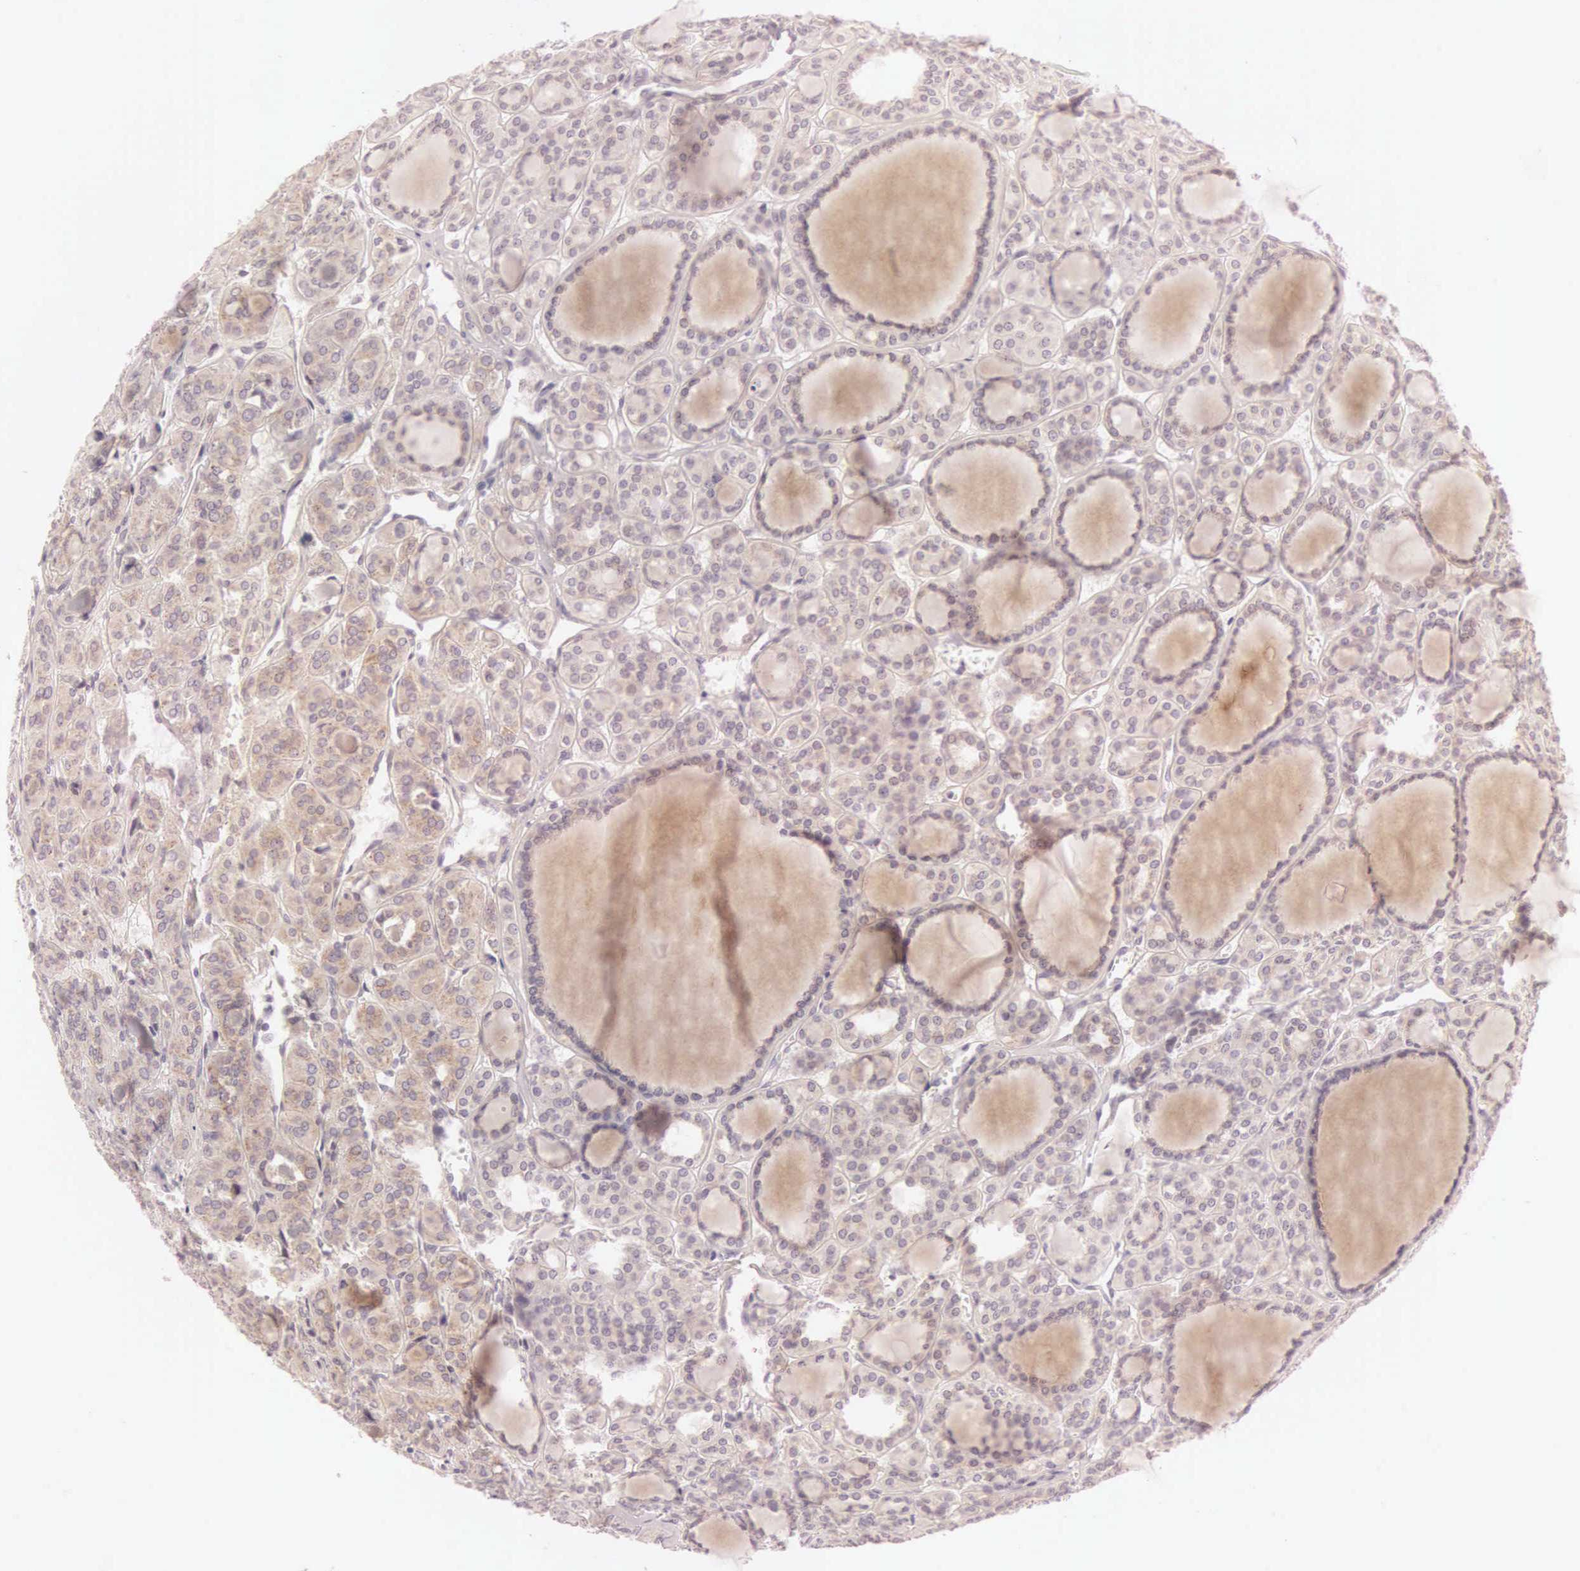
{"staining": {"intensity": "weak", "quantity": ">75%", "location": "cytoplasmic/membranous"}, "tissue": "thyroid cancer", "cell_type": "Tumor cells", "image_type": "cancer", "snomed": [{"axis": "morphology", "description": "Follicular adenoma carcinoma, NOS"}, {"axis": "topography", "description": "Thyroid gland"}], "caption": "The immunohistochemical stain labels weak cytoplasmic/membranous positivity in tumor cells of thyroid cancer (follicular adenoma carcinoma) tissue. The staining was performed using DAB, with brown indicating positive protein expression. Nuclei are stained blue with hematoxylin.", "gene": "CEP170B", "patient": {"sex": "female", "age": 71}}